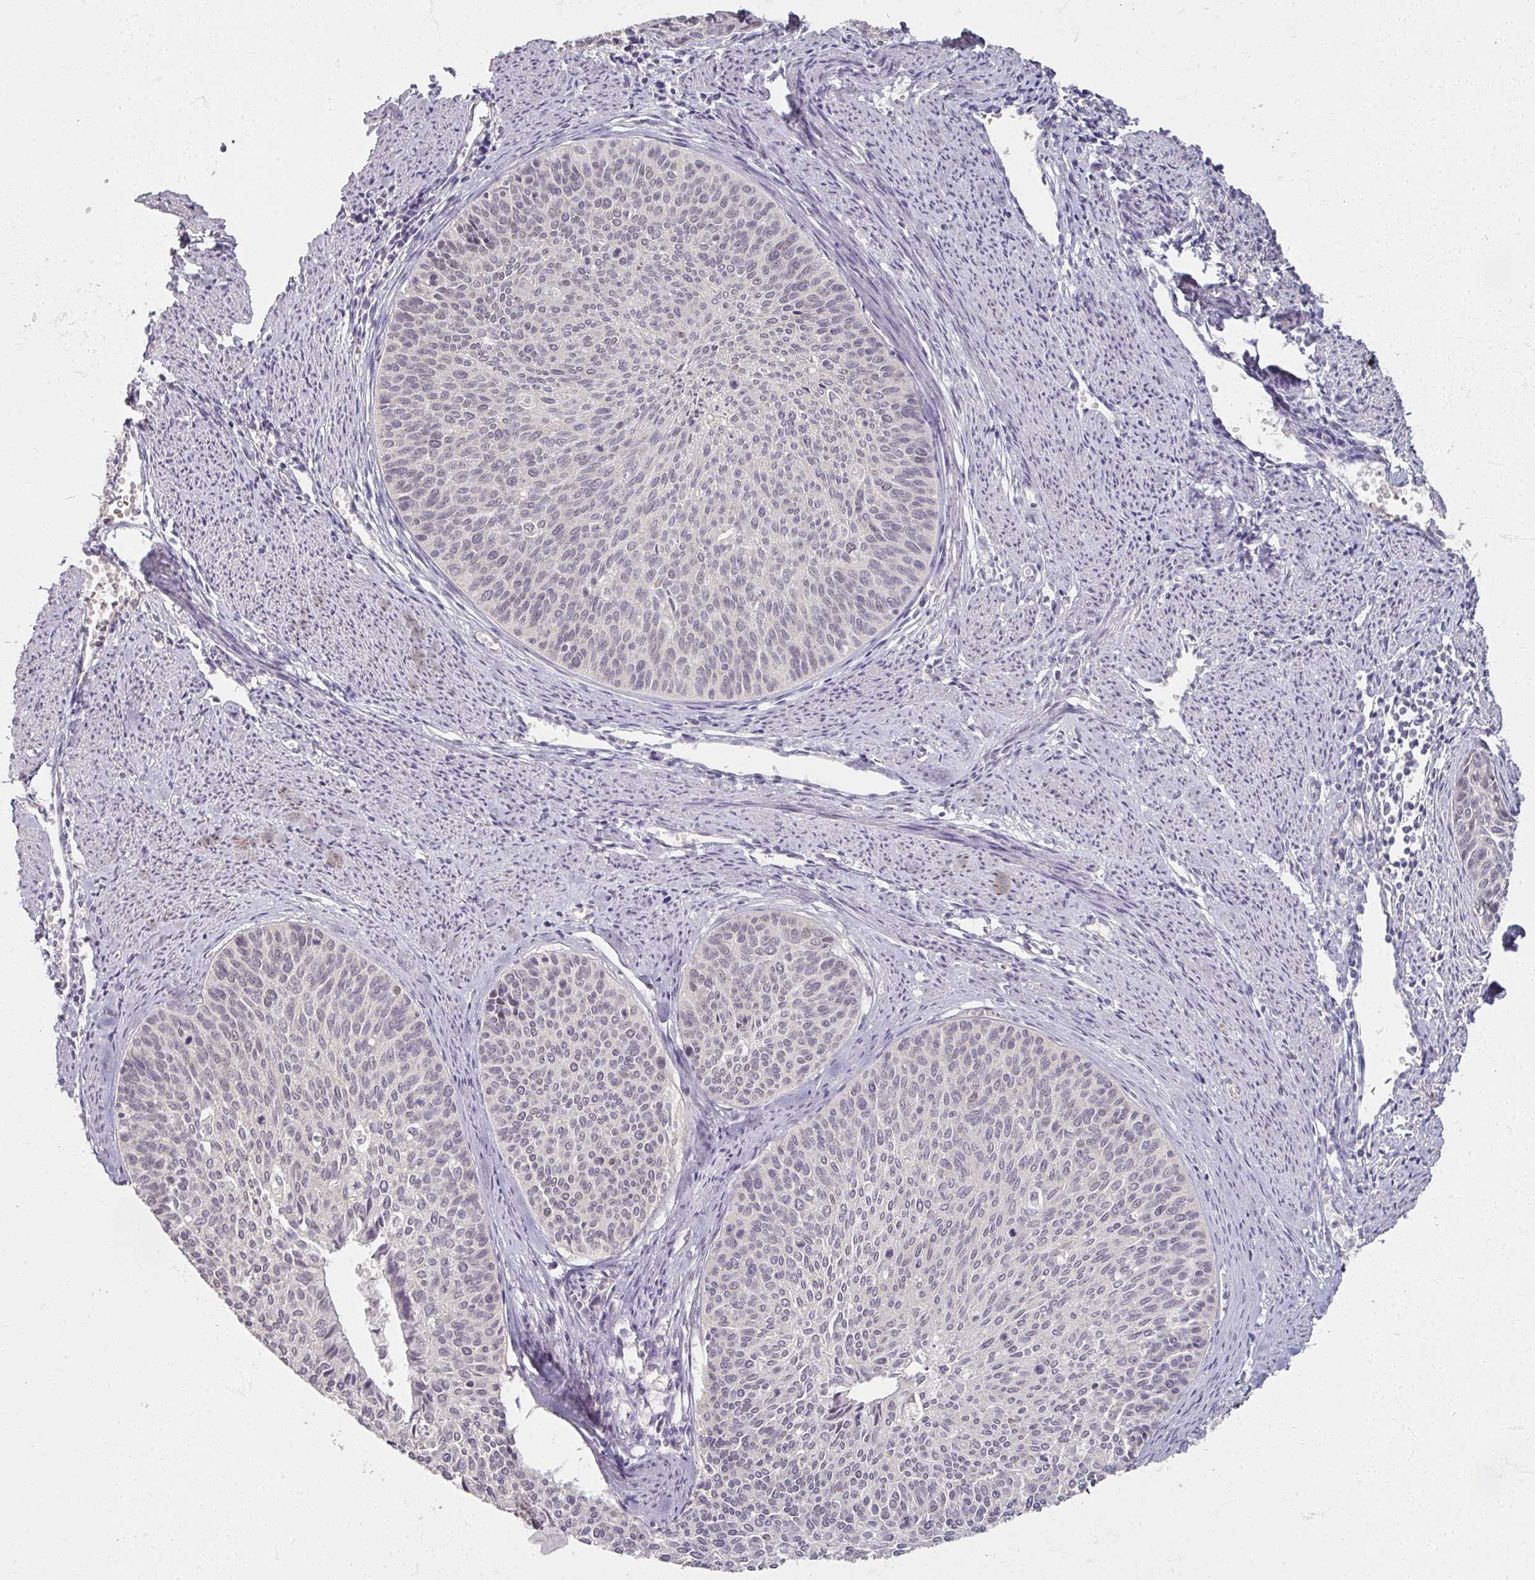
{"staining": {"intensity": "negative", "quantity": "none", "location": "none"}, "tissue": "cervical cancer", "cell_type": "Tumor cells", "image_type": "cancer", "snomed": [{"axis": "morphology", "description": "Squamous cell carcinoma, NOS"}, {"axis": "topography", "description": "Cervix"}], "caption": "Immunohistochemistry histopathology image of neoplastic tissue: cervical cancer (squamous cell carcinoma) stained with DAB displays no significant protein expression in tumor cells. Brightfield microscopy of immunohistochemistry stained with DAB (3,3'-diaminobenzidine) (brown) and hematoxylin (blue), captured at high magnification.", "gene": "SOX11", "patient": {"sex": "female", "age": 55}}